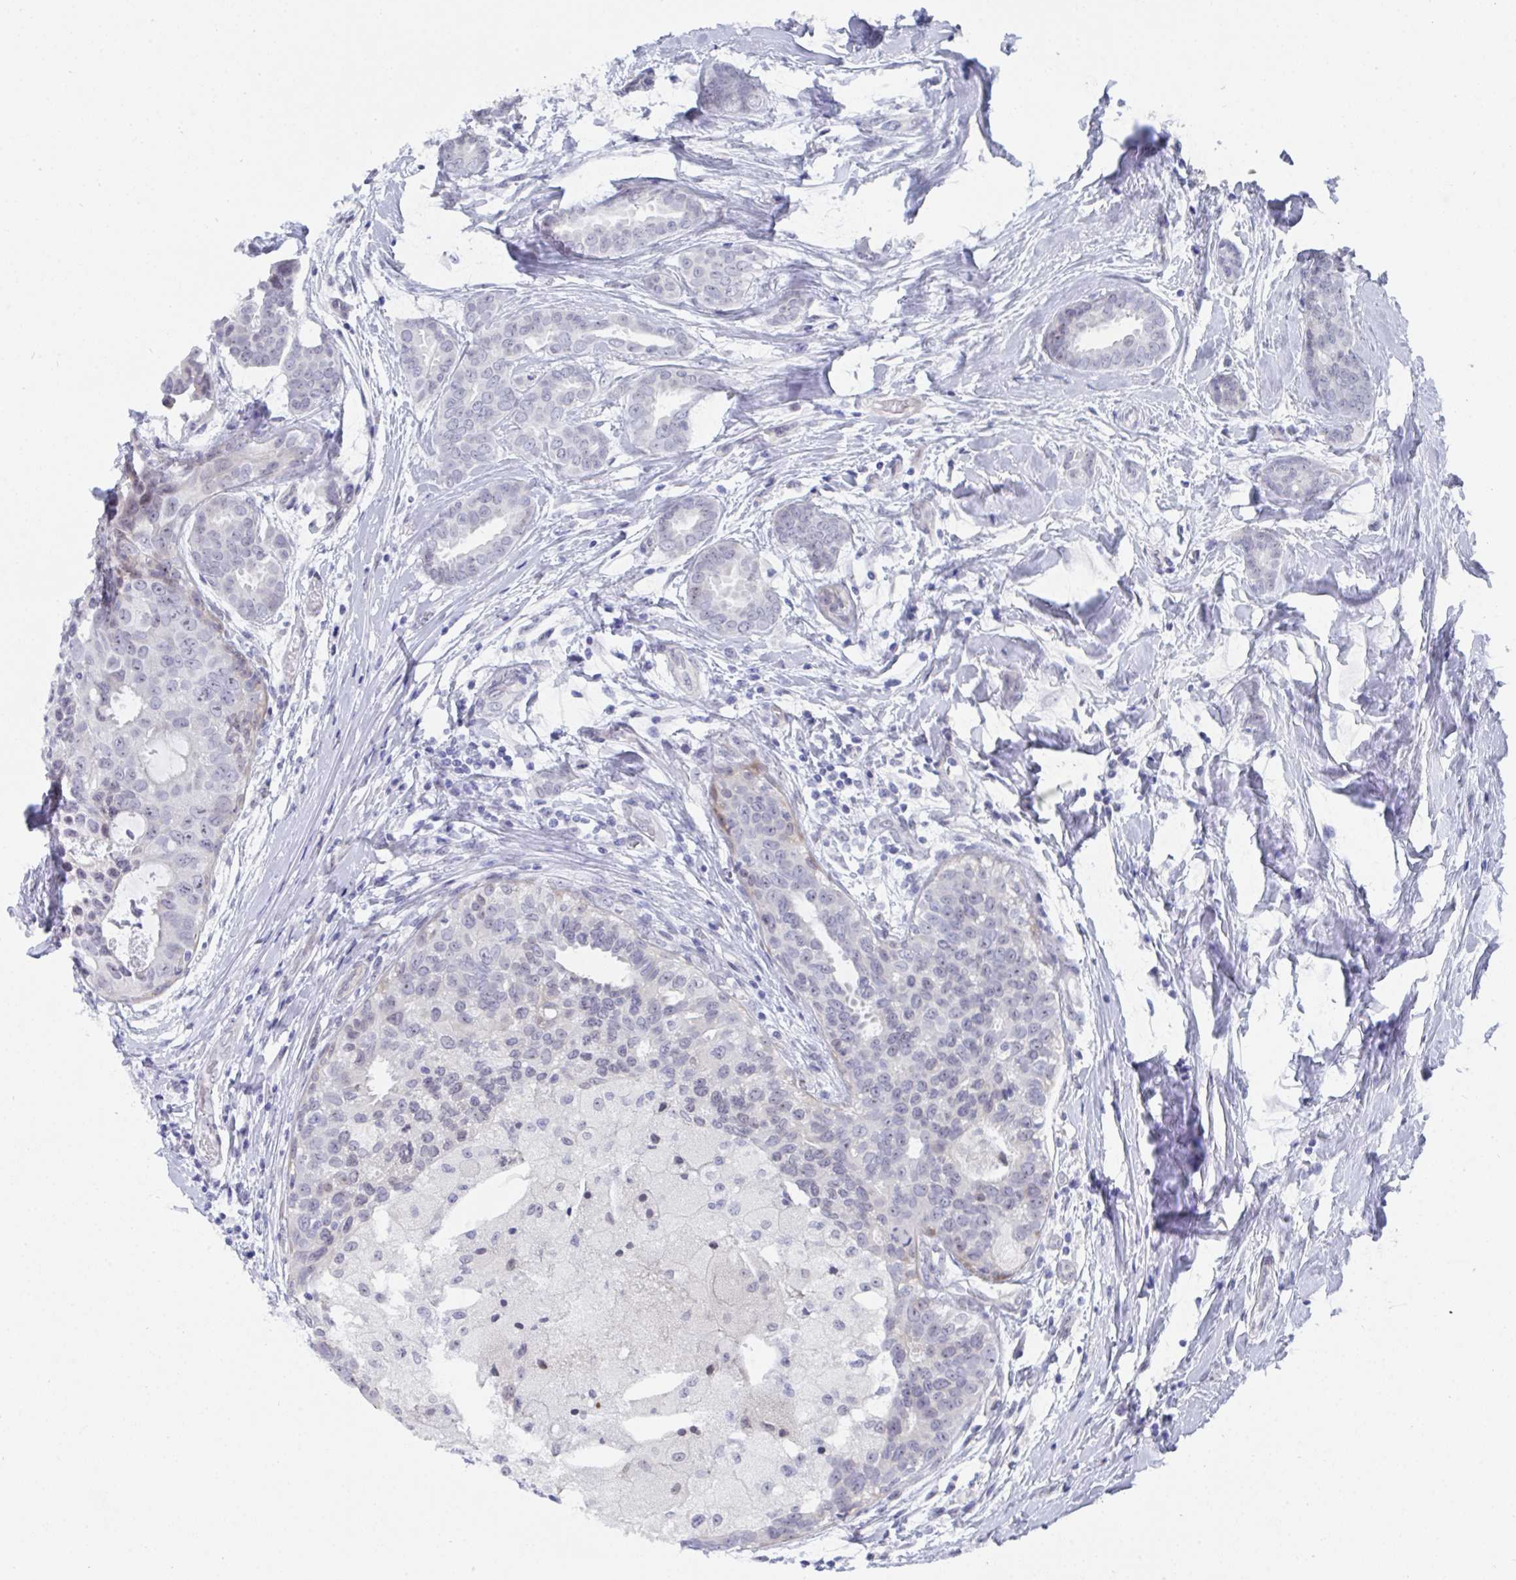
{"staining": {"intensity": "negative", "quantity": "none", "location": "none"}, "tissue": "breast cancer", "cell_type": "Tumor cells", "image_type": "cancer", "snomed": [{"axis": "morphology", "description": "Duct carcinoma"}, {"axis": "topography", "description": "Breast"}], "caption": "A histopathology image of human breast cancer (intraductal carcinoma) is negative for staining in tumor cells. The staining was performed using DAB (3,3'-diaminobenzidine) to visualize the protein expression in brown, while the nuclei were stained in blue with hematoxylin (Magnification: 20x).", "gene": "MFSD4A", "patient": {"sex": "female", "age": 45}}